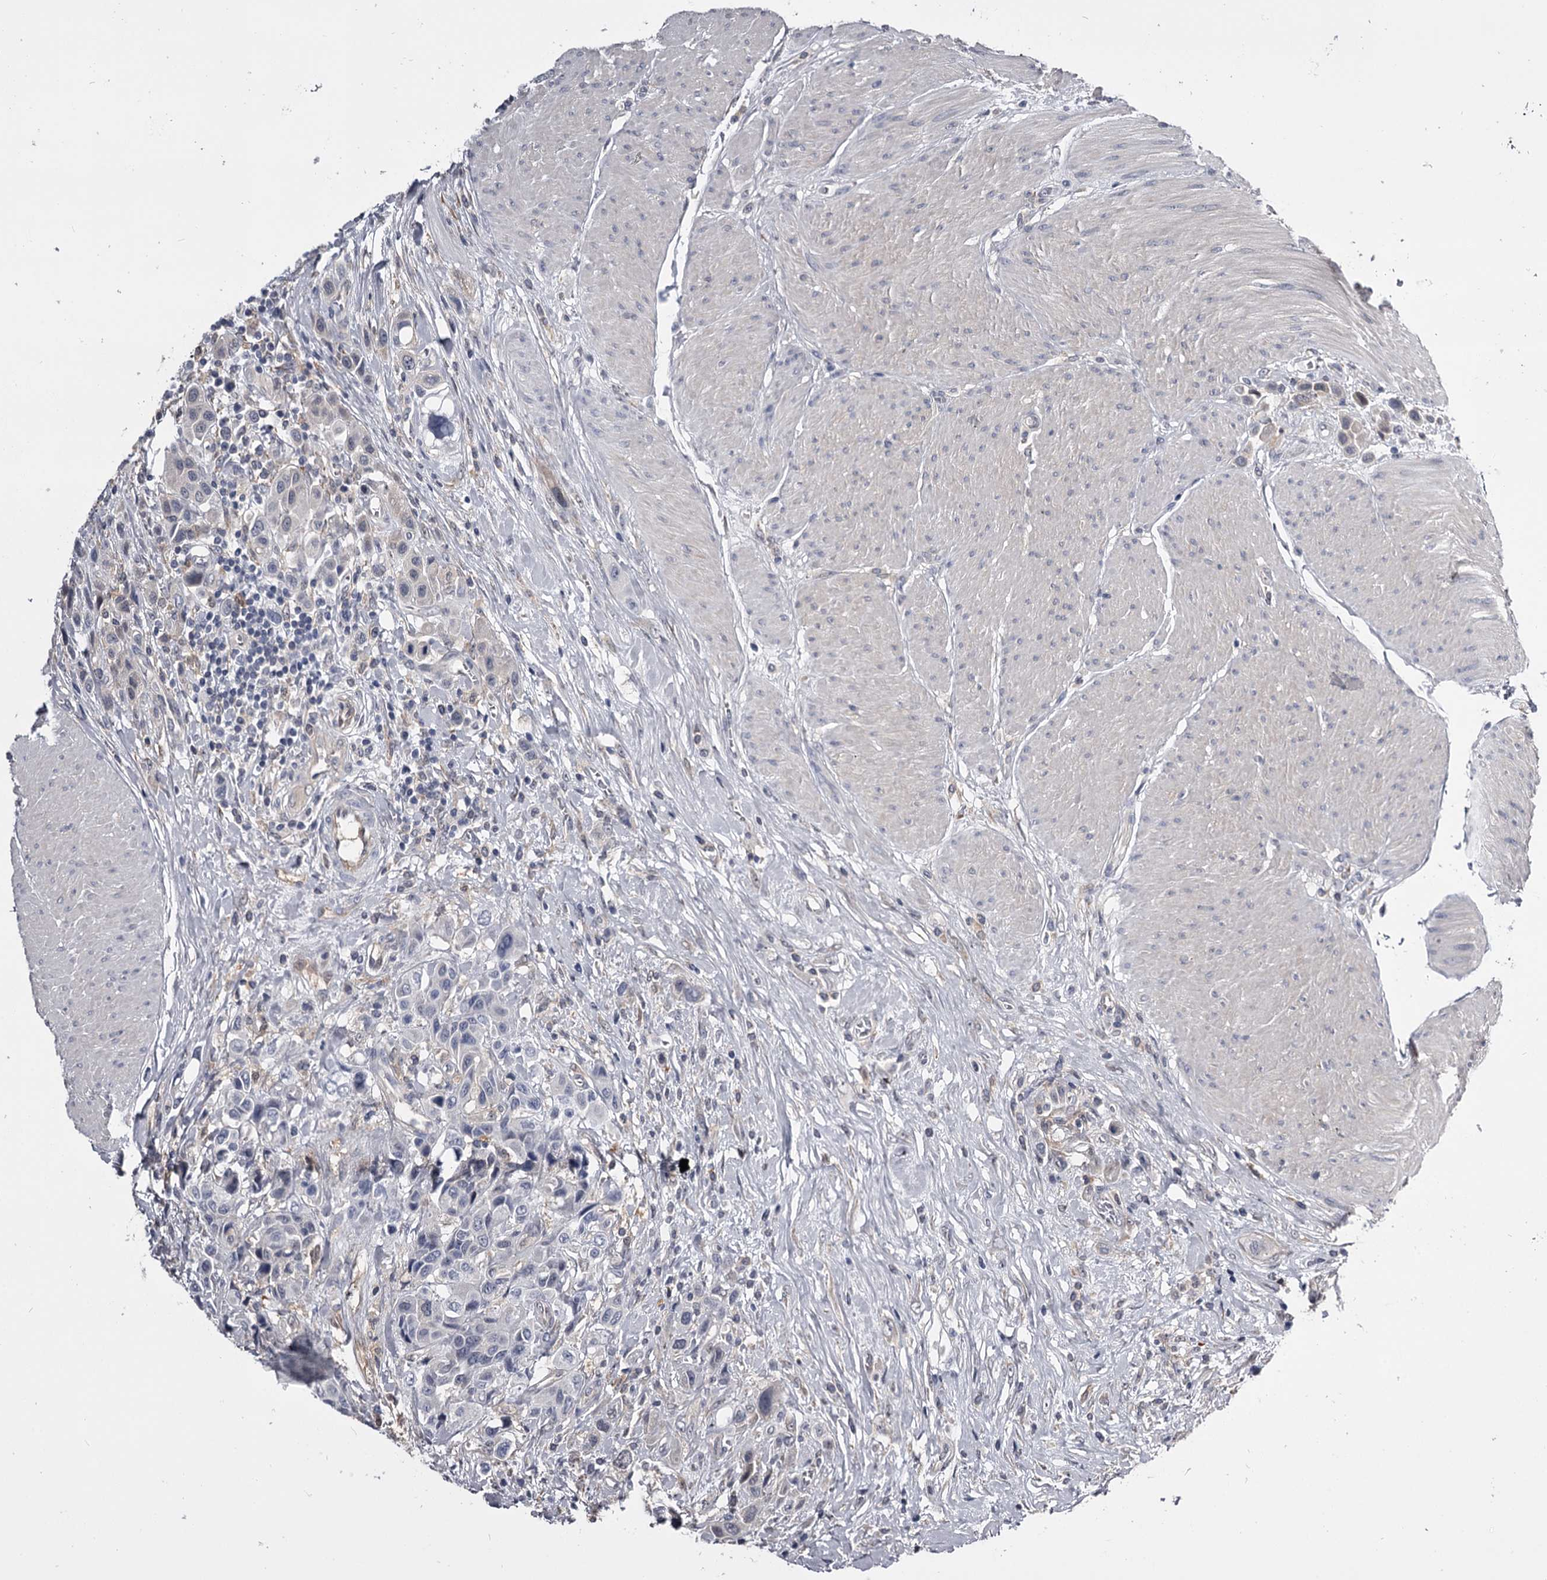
{"staining": {"intensity": "negative", "quantity": "none", "location": "none"}, "tissue": "urothelial cancer", "cell_type": "Tumor cells", "image_type": "cancer", "snomed": [{"axis": "morphology", "description": "Urothelial carcinoma, High grade"}, {"axis": "topography", "description": "Urinary bladder"}], "caption": "Human high-grade urothelial carcinoma stained for a protein using immunohistochemistry (IHC) reveals no staining in tumor cells.", "gene": "GSTO1", "patient": {"sex": "male", "age": 50}}